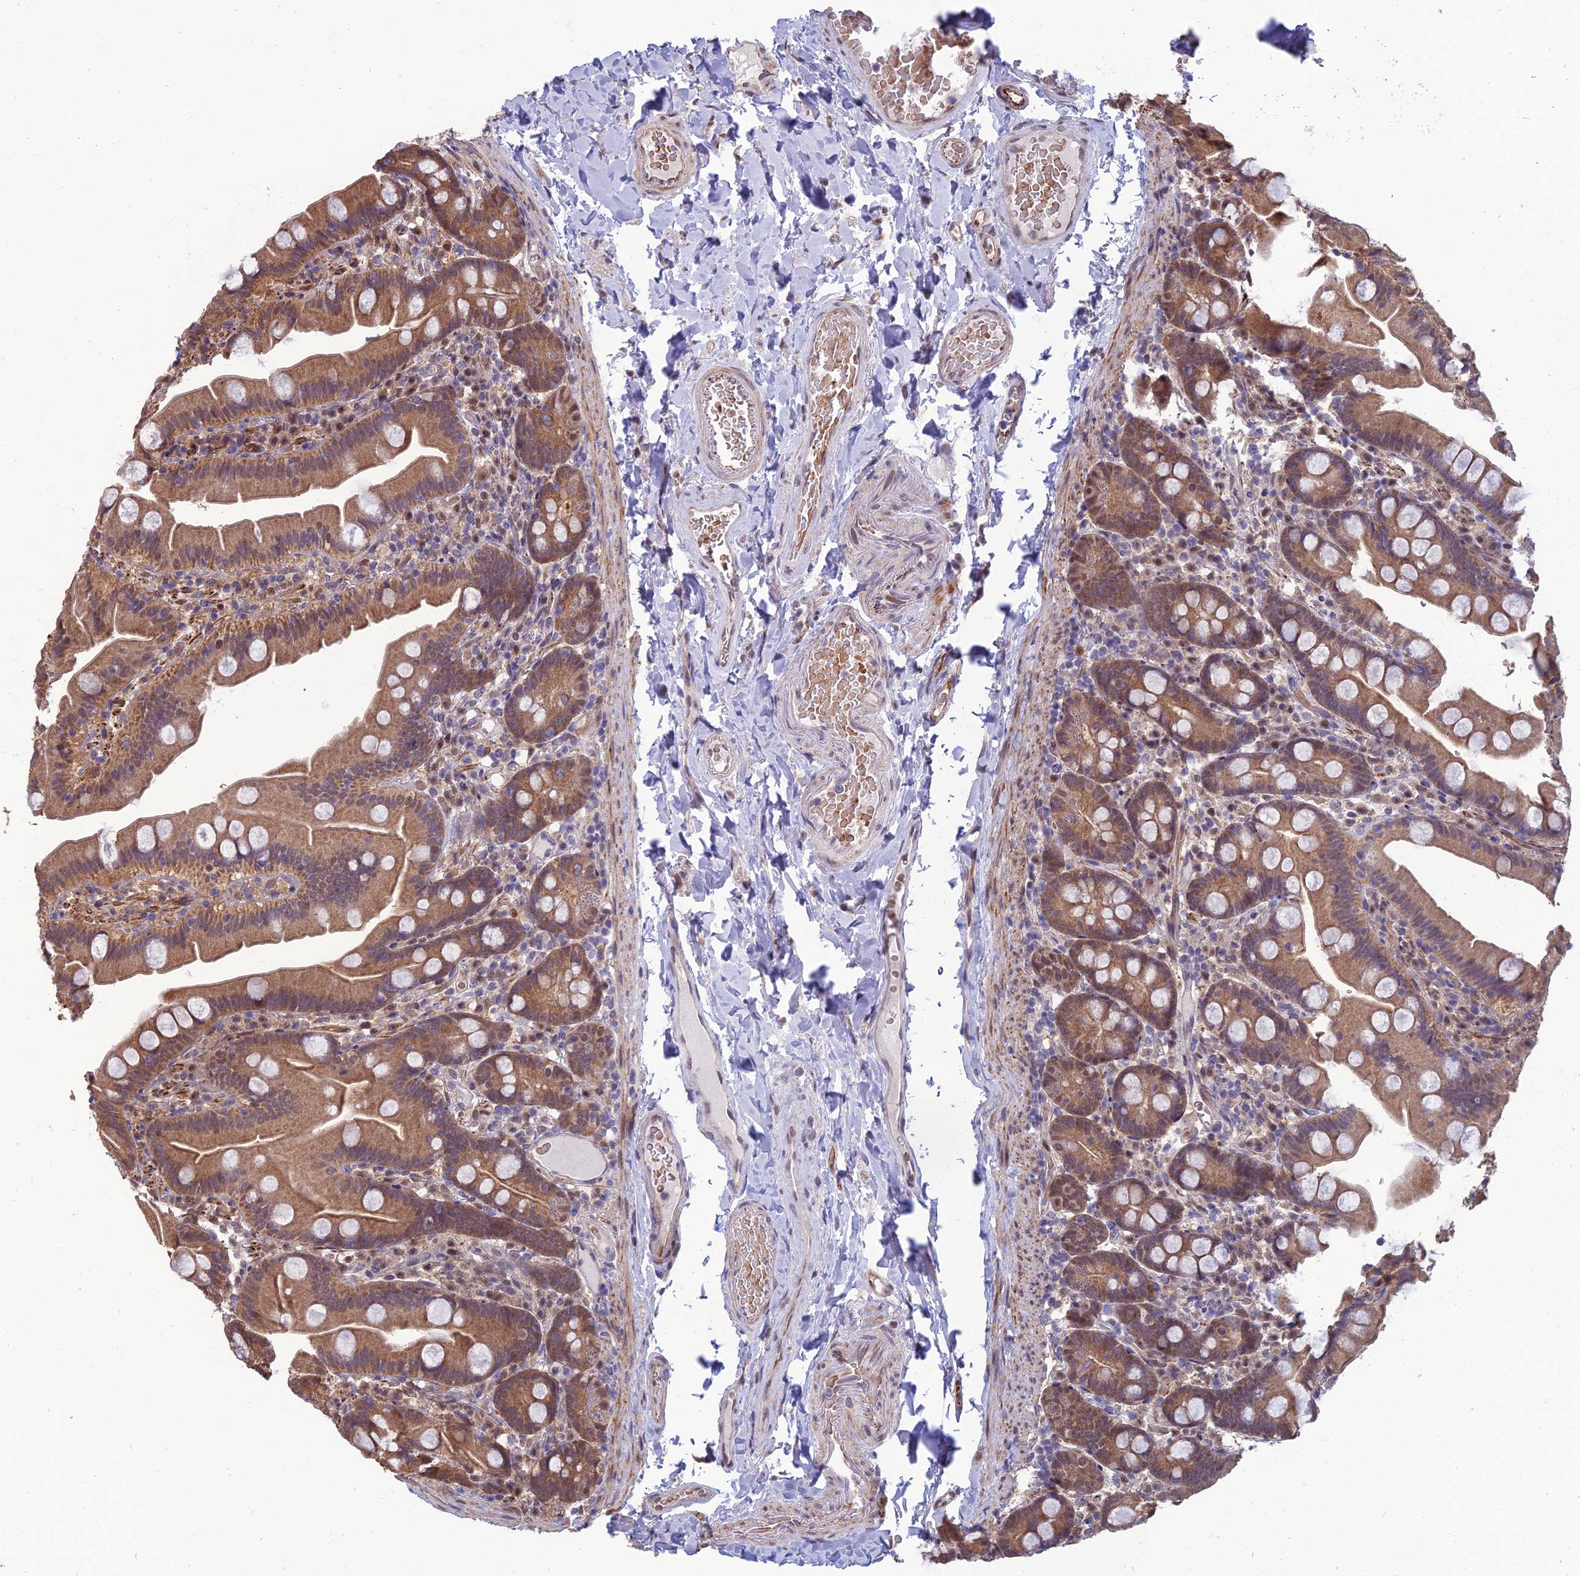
{"staining": {"intensity": "moderate", "quantity": ">75%", "location": "cytoplasmic/membranous,nuclear"}, "tissue": "small intestine", "cell_type": "Glandular cells", "image_type": "normal", "snomed": [{"axis": "morphology", "description": "Normal tissue, NOS"}, {"axis": "topography", "description": "Small intestine"}], "caption": "Small intestine stained with immunohistochemistry exhibits moderate cytoplasmic/membranous,nuclear staining in approximately >75% of glandular cells.", "gene": "NR4A3", "patient": {"sex": "female", "age": 68}}